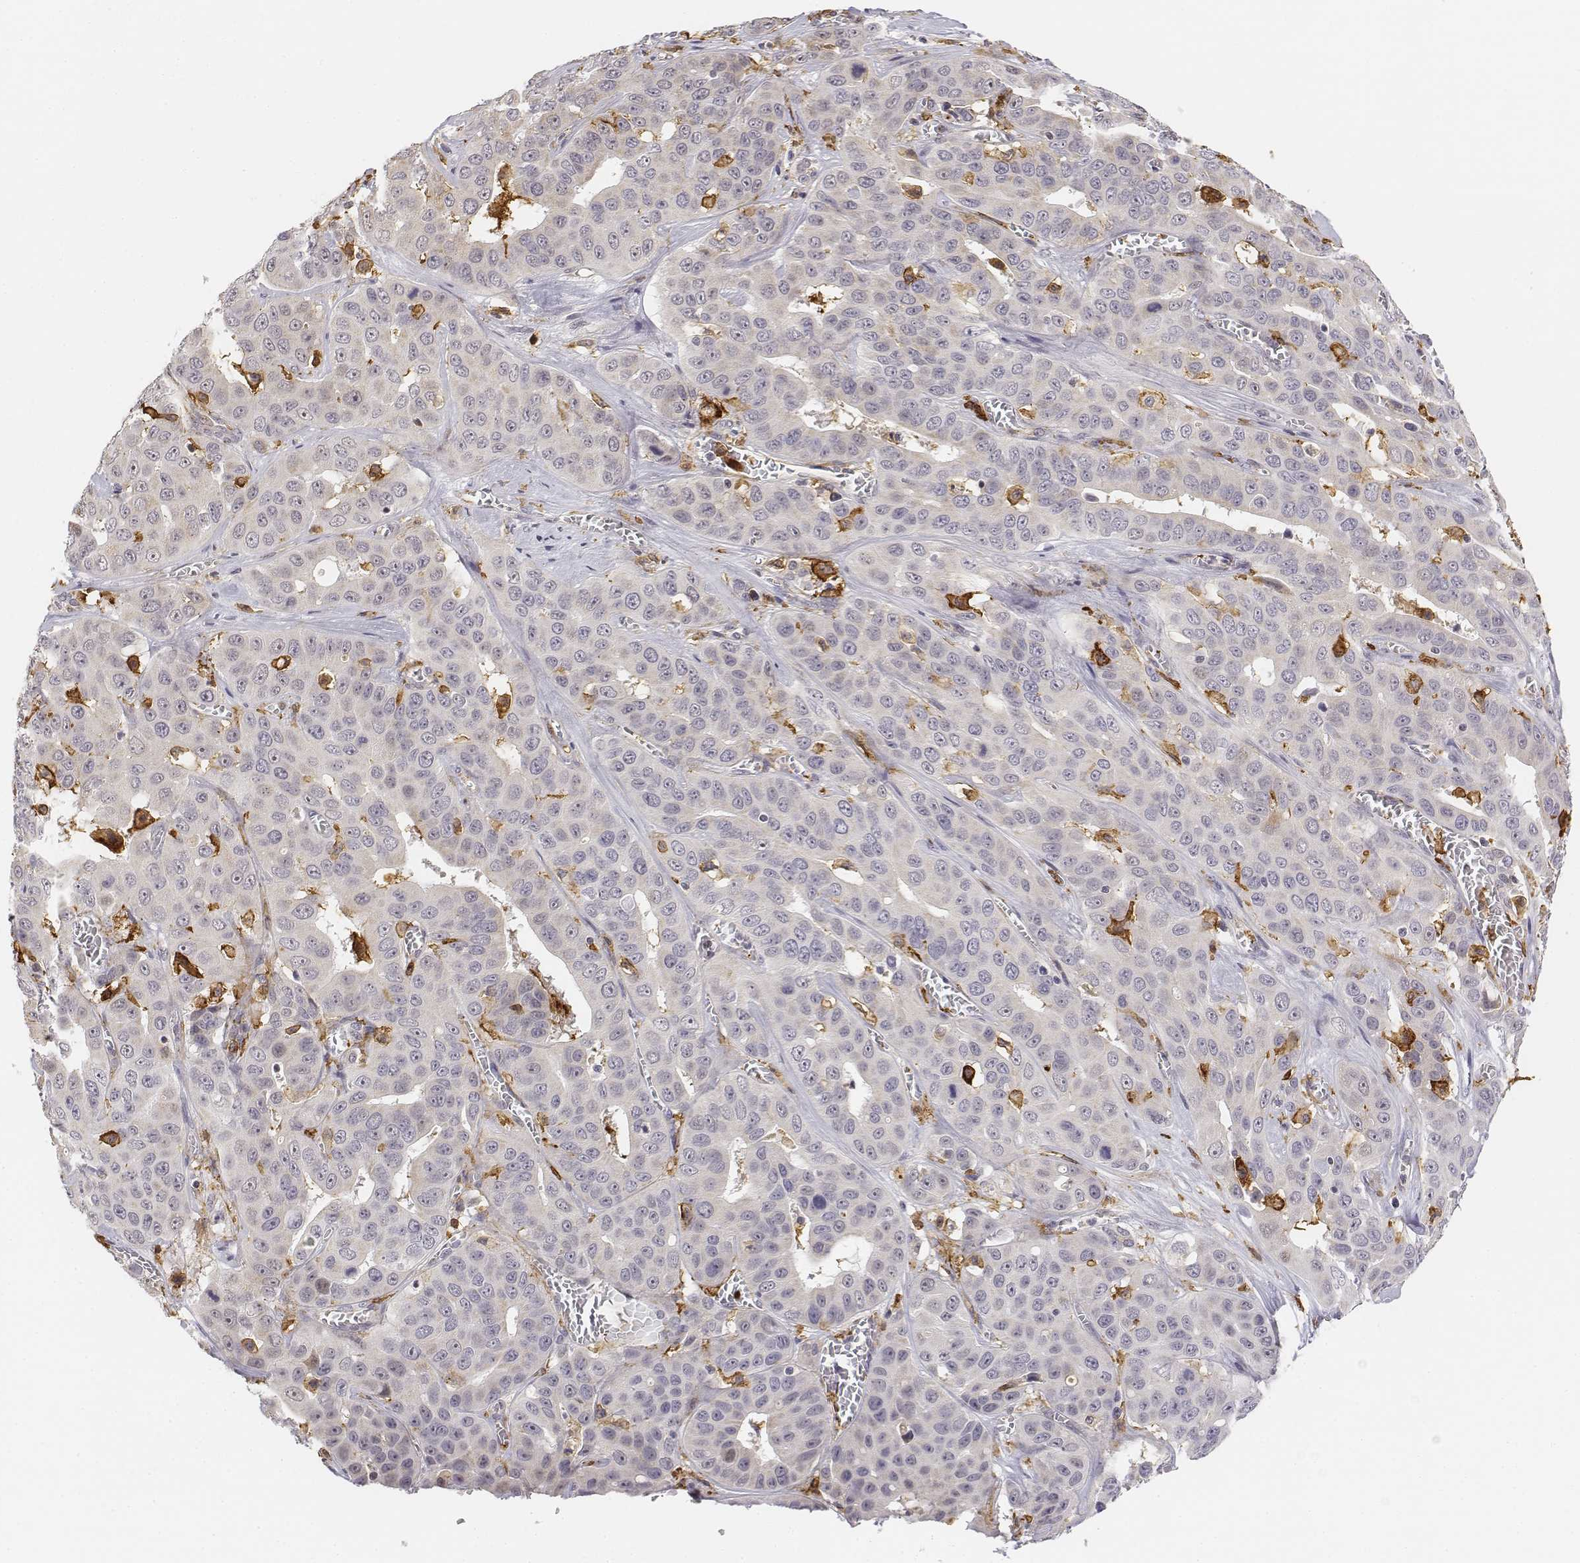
{"staining": {"intensity": "negative", "quantity": "none", "location": "none"}, "tissue": "liver cancer", "cell_type": "Tumor cells", "image_type": "cancer", "snomed": [{"axis": "morphology", "description": "Cholangiocarcinoma"}, {"axis": "topography", "description": "Liver"}], "caption": "Immunohistochemical staining of human cholangiocarcinoma (liver) reveals no significant positivity in tumor cells.", "gene": "CD14", "patient": {"sex": "female", "age": 52}}